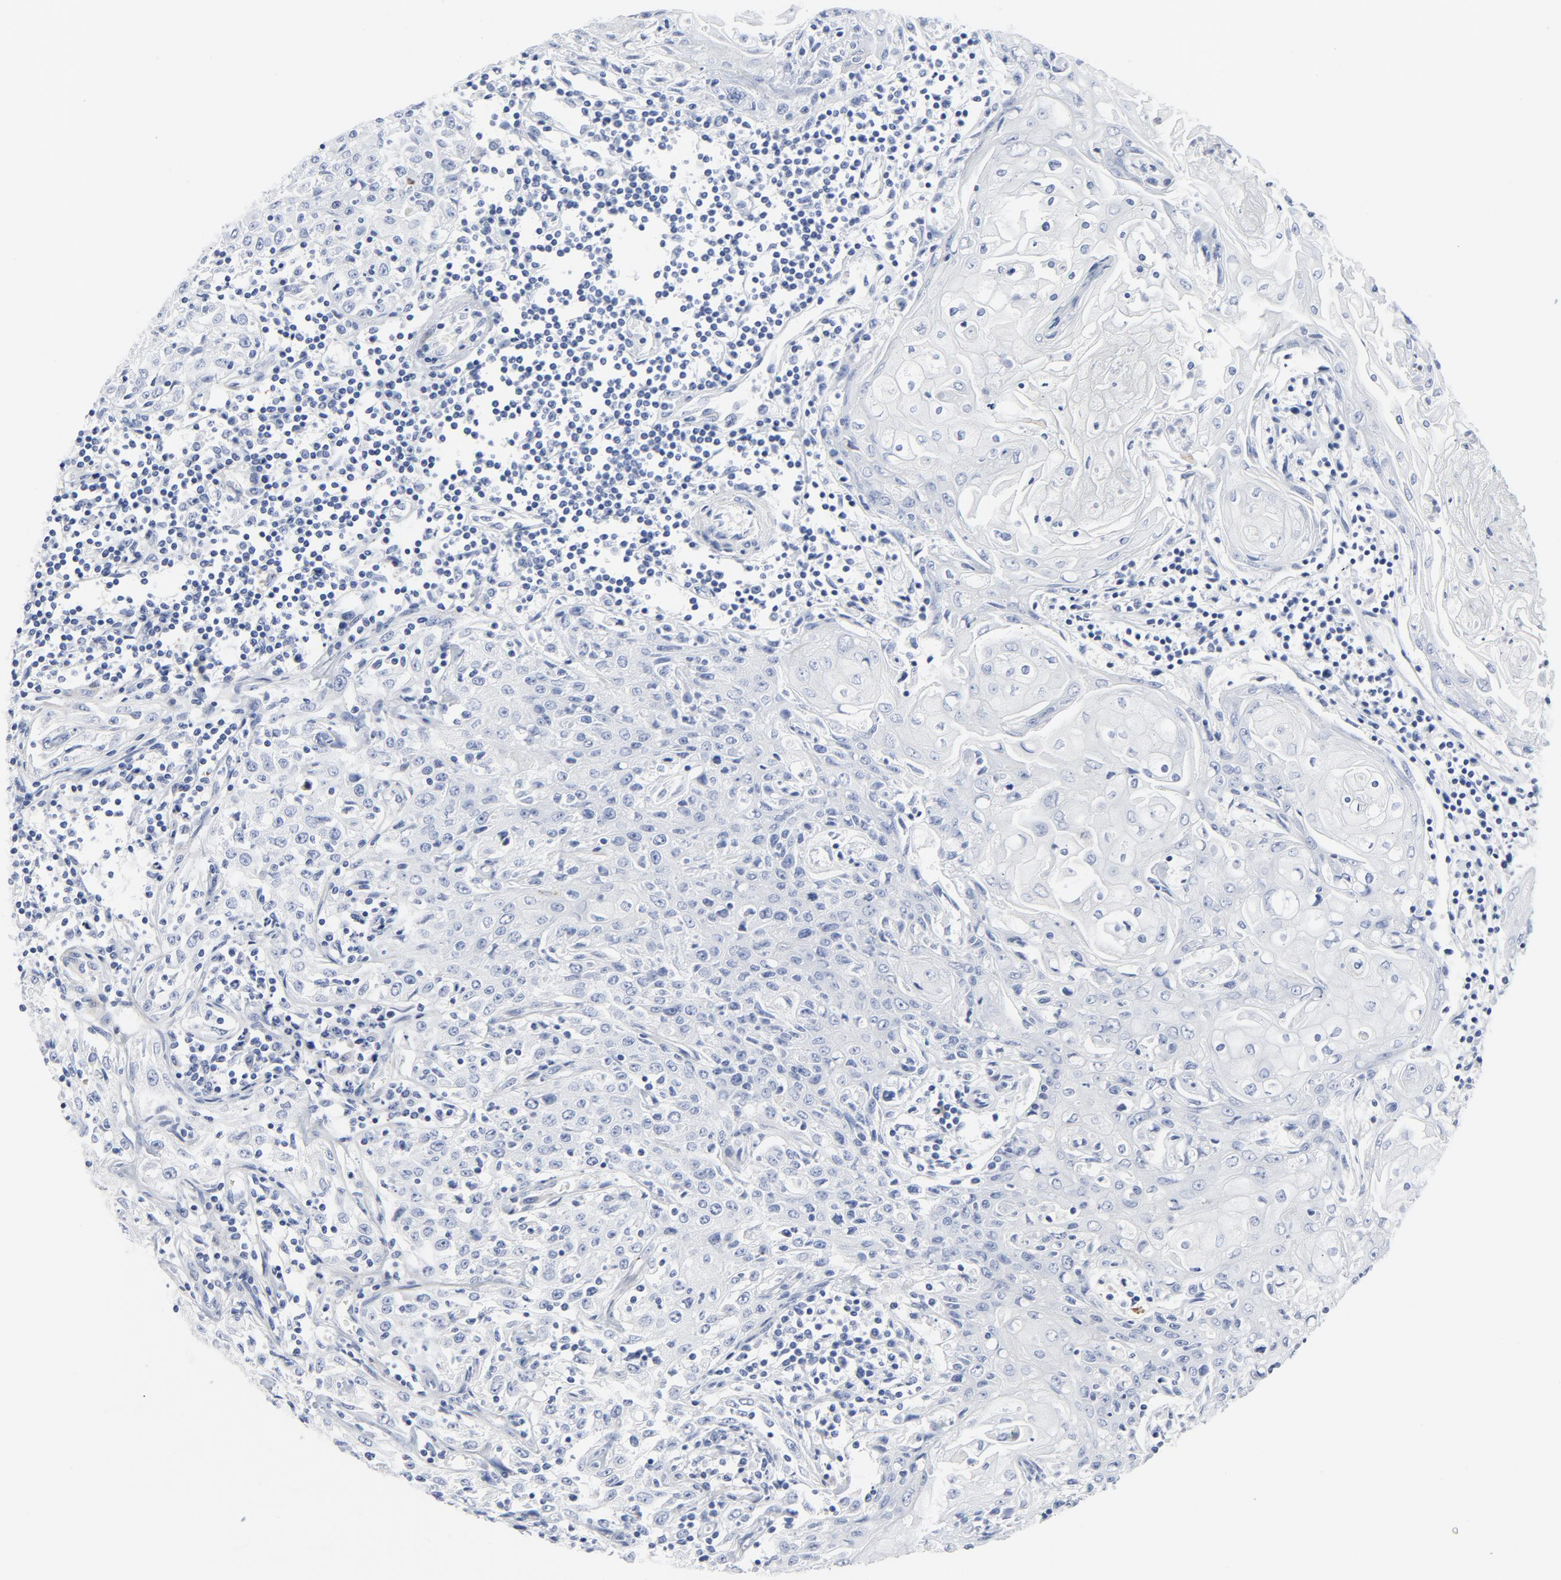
{"staining": {"intensity": "negative", "quantity": "none", "location": "none"}, "tissue": "head and neck cancer", "cell_type": "Tumor cells", "image_type": "cancer", "snomed": [{"axis": "morphology", "description": "Squamous cell carcinoma, NOS"}, {"axis": "topography", "description": "Oral tissue"}, {"axis": "topography", "description": "Head-Neck"}], "caption": "Tumor cells are negative for protein expression in human head and neck squamous cell carcinoma.", "gene": "TUBB1", "patient": {"sex": "female", "age": 76}}